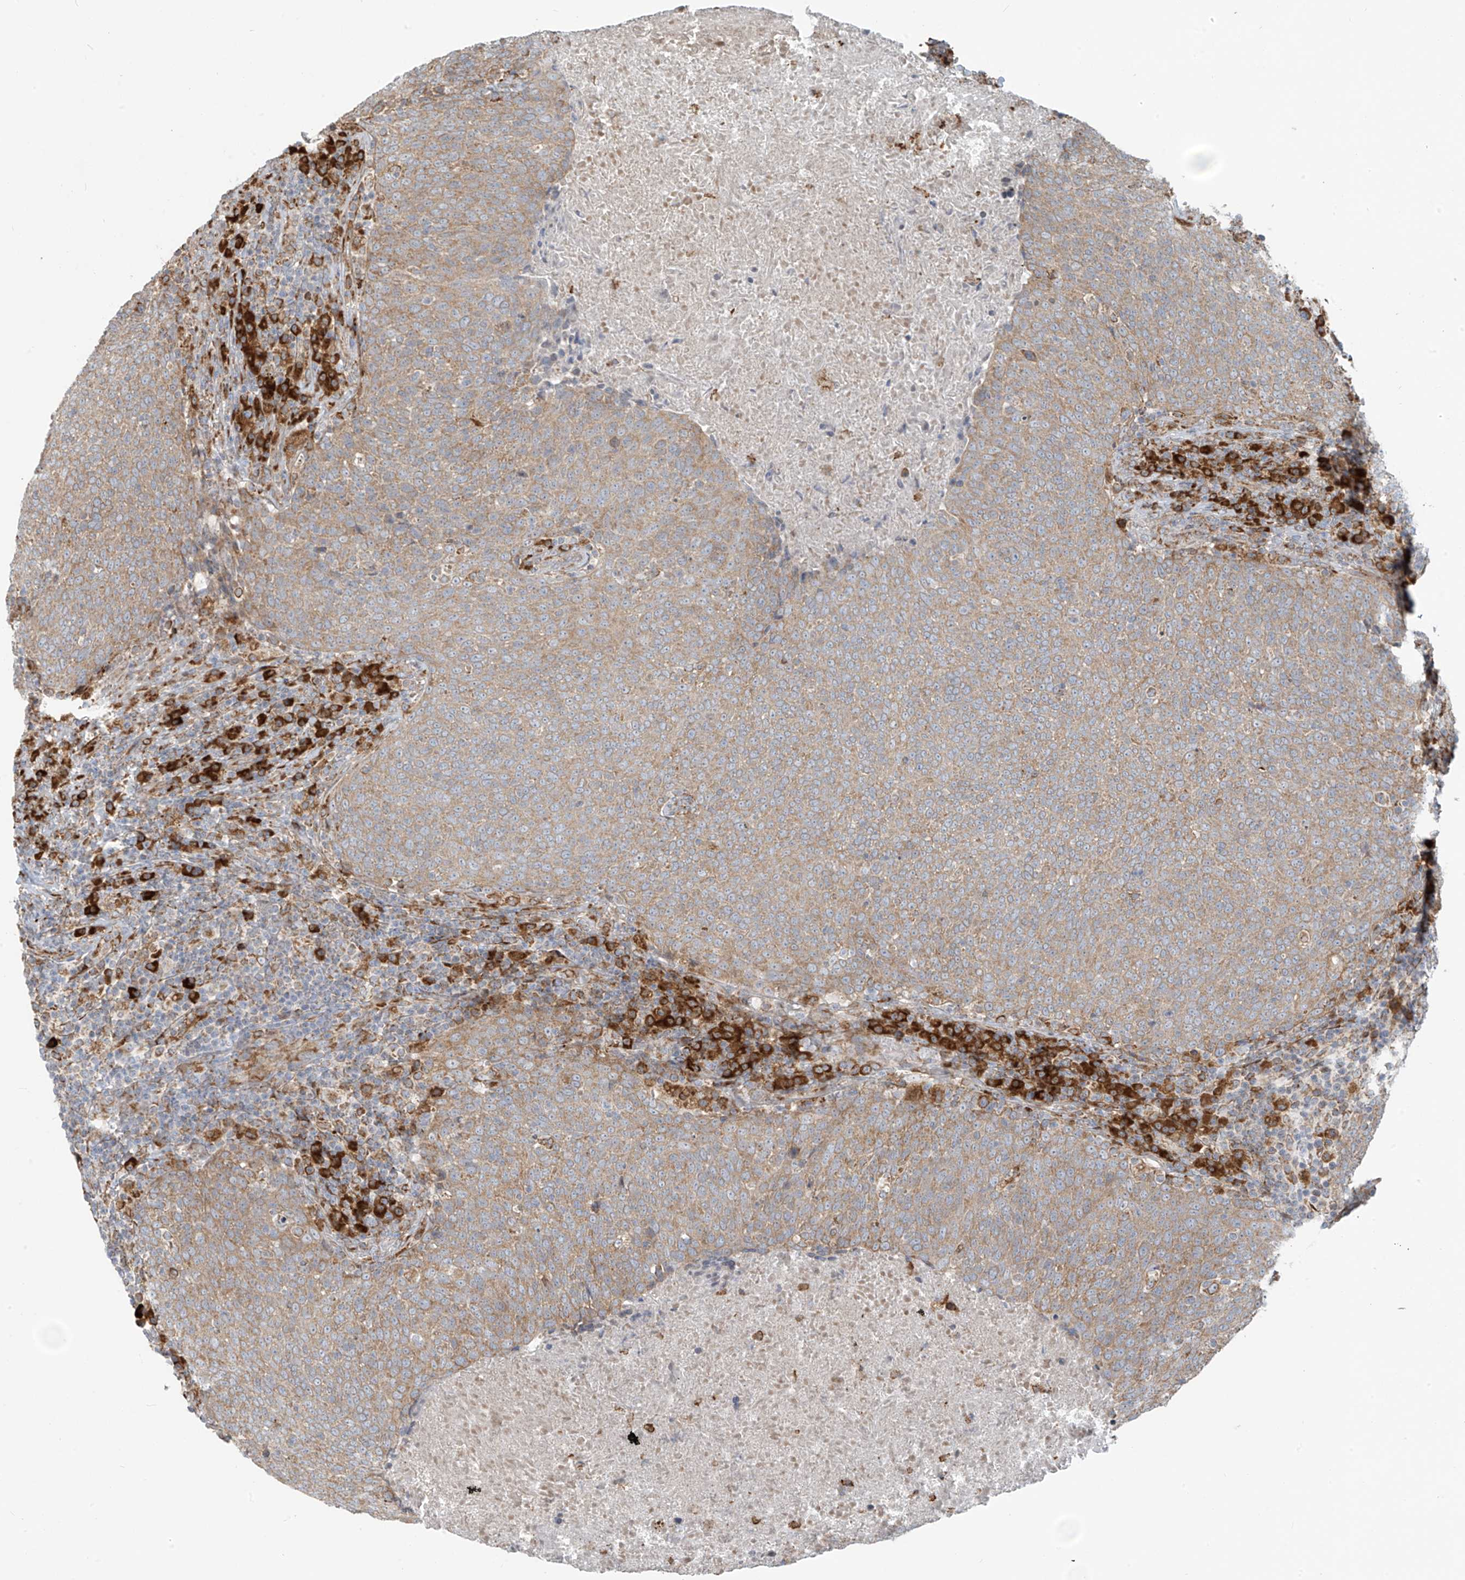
{"staining": {"intensity": "weak", "quantity": ">75%", "location": "cytoplasmic/membranous"}, "tissue": "head and neck cancer", "cell_type": "Tumor cells", "image_type": "cancer", "snomed": [{"axis": "morphology", "description": "Squamous cell carcinoma, NOS"}, {"axis": "morphology", "description": "Squamous cell carcinoma, metastatic, NOS"}, {"axis": "topography", "description": "Lymph node"}, {"axis": "topography", "description": "Head-Neck"}], "caption": "Head and neck cancer (squamous cell carcinoma) stained with a brown dye reveals weak cytoplasmic/membranous positive positivity in approximately >75% of tumor cells.", "gene": "KATNIP", "patient": {"sex": "male", "age": 62}}